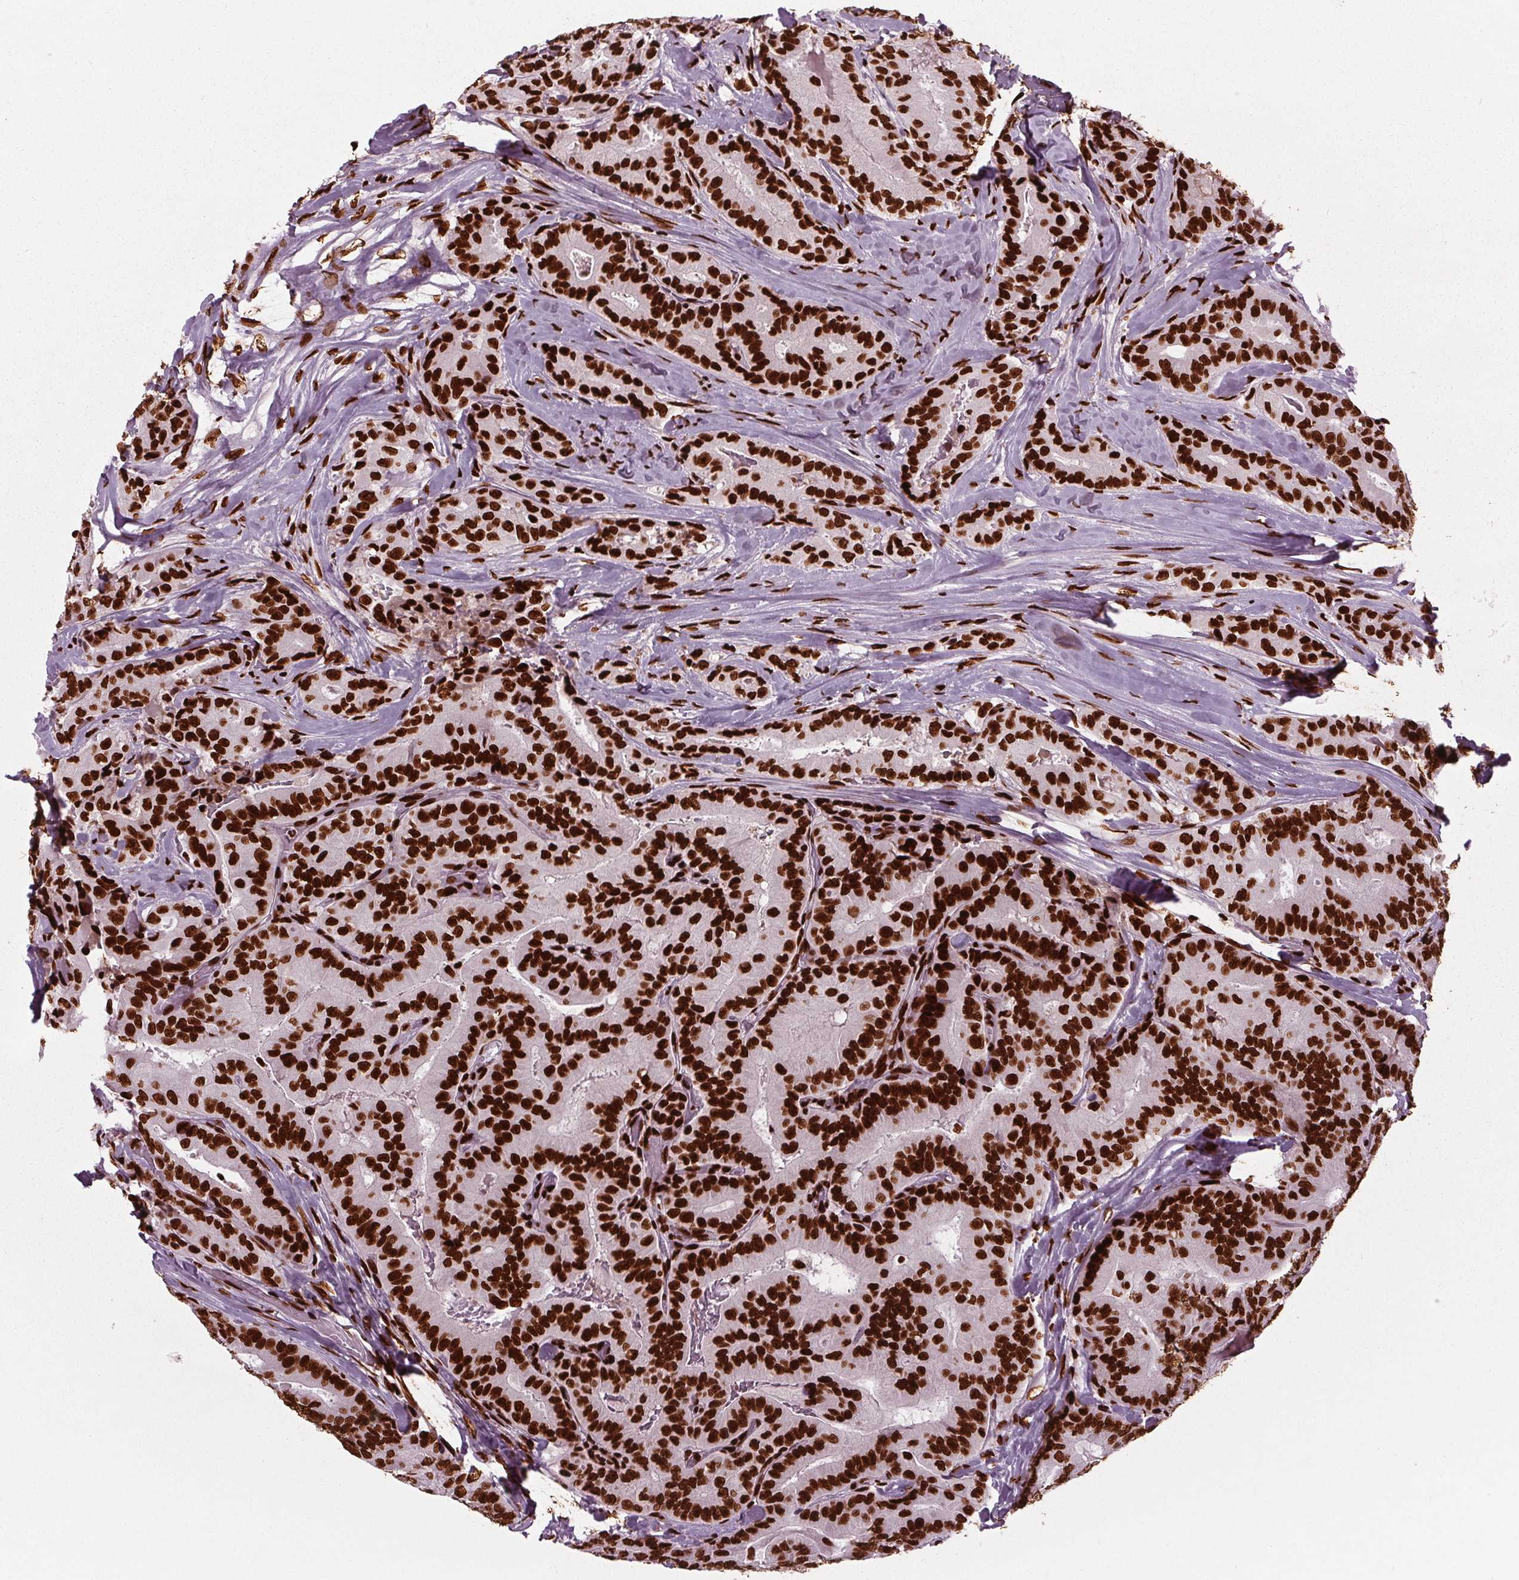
{"staining": {"intensity": "strong", "quantity": ">75%", "location": "nuclear"}, "tissue": "thyroid cancer", "cell_type": "Tumor cells", "image_type": "cancer", "snomed": [{"axis": "morphology", "description": "Papillary adenocarcinoma, NOS"}, {"axis": "topography", "description": "Thyroid gland"}], "caption": "Immunohistochemistry (IHC) (DAB) staining of human thyroid cancer shows strong nuclear protein expression in approximately >75% of tumor cells.", "gene": "BRD4", "patient": {"sex": "male", "age": 61}}